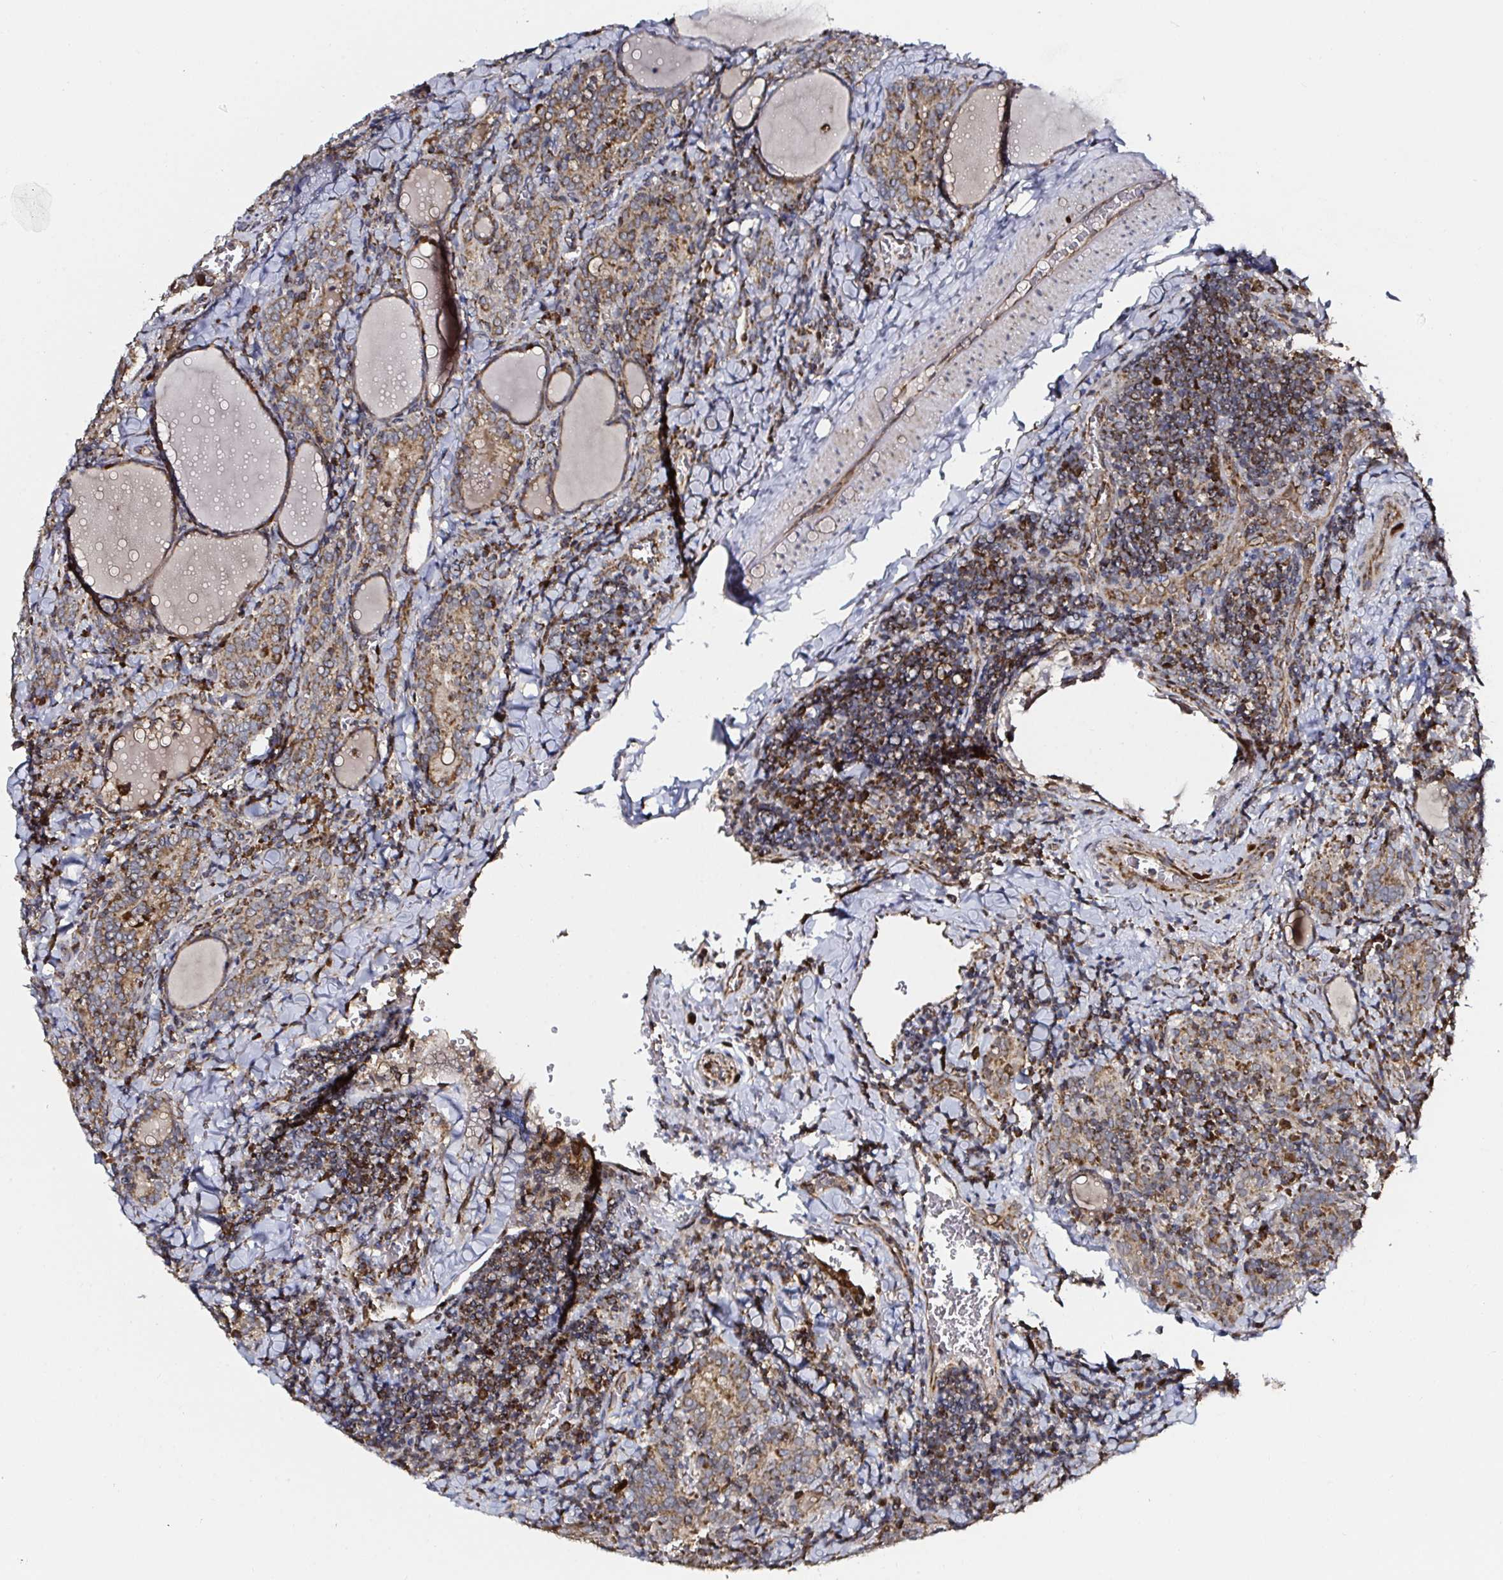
{"staining": {"intensity": "moderate", "quantity": ">75%", "location": "cytoplasmic/membranous"}, "tissue": "thyroid cancer", "cell_type": "Tumor cells", "image_type": "cancer", "snomed": [{"axis": "morphology", "description": "Papillary adenocarcinoma, NOS"}, {"axis": "topography", "description": "Thyroid gland"}], "caption": "Moderate cytoplasmic/membranous protein positivity is identified in about >75% of tumor cells in thyroid cancer (papillary adenocarcinoma). The staining was performed using DAB to visualize the protein expression in brown, while the nuclei were stained in blue with hematoxylin (Magnification: 20x).", "gene": "ATAD3B", "patient": {"sex": "female", "age": 30}}